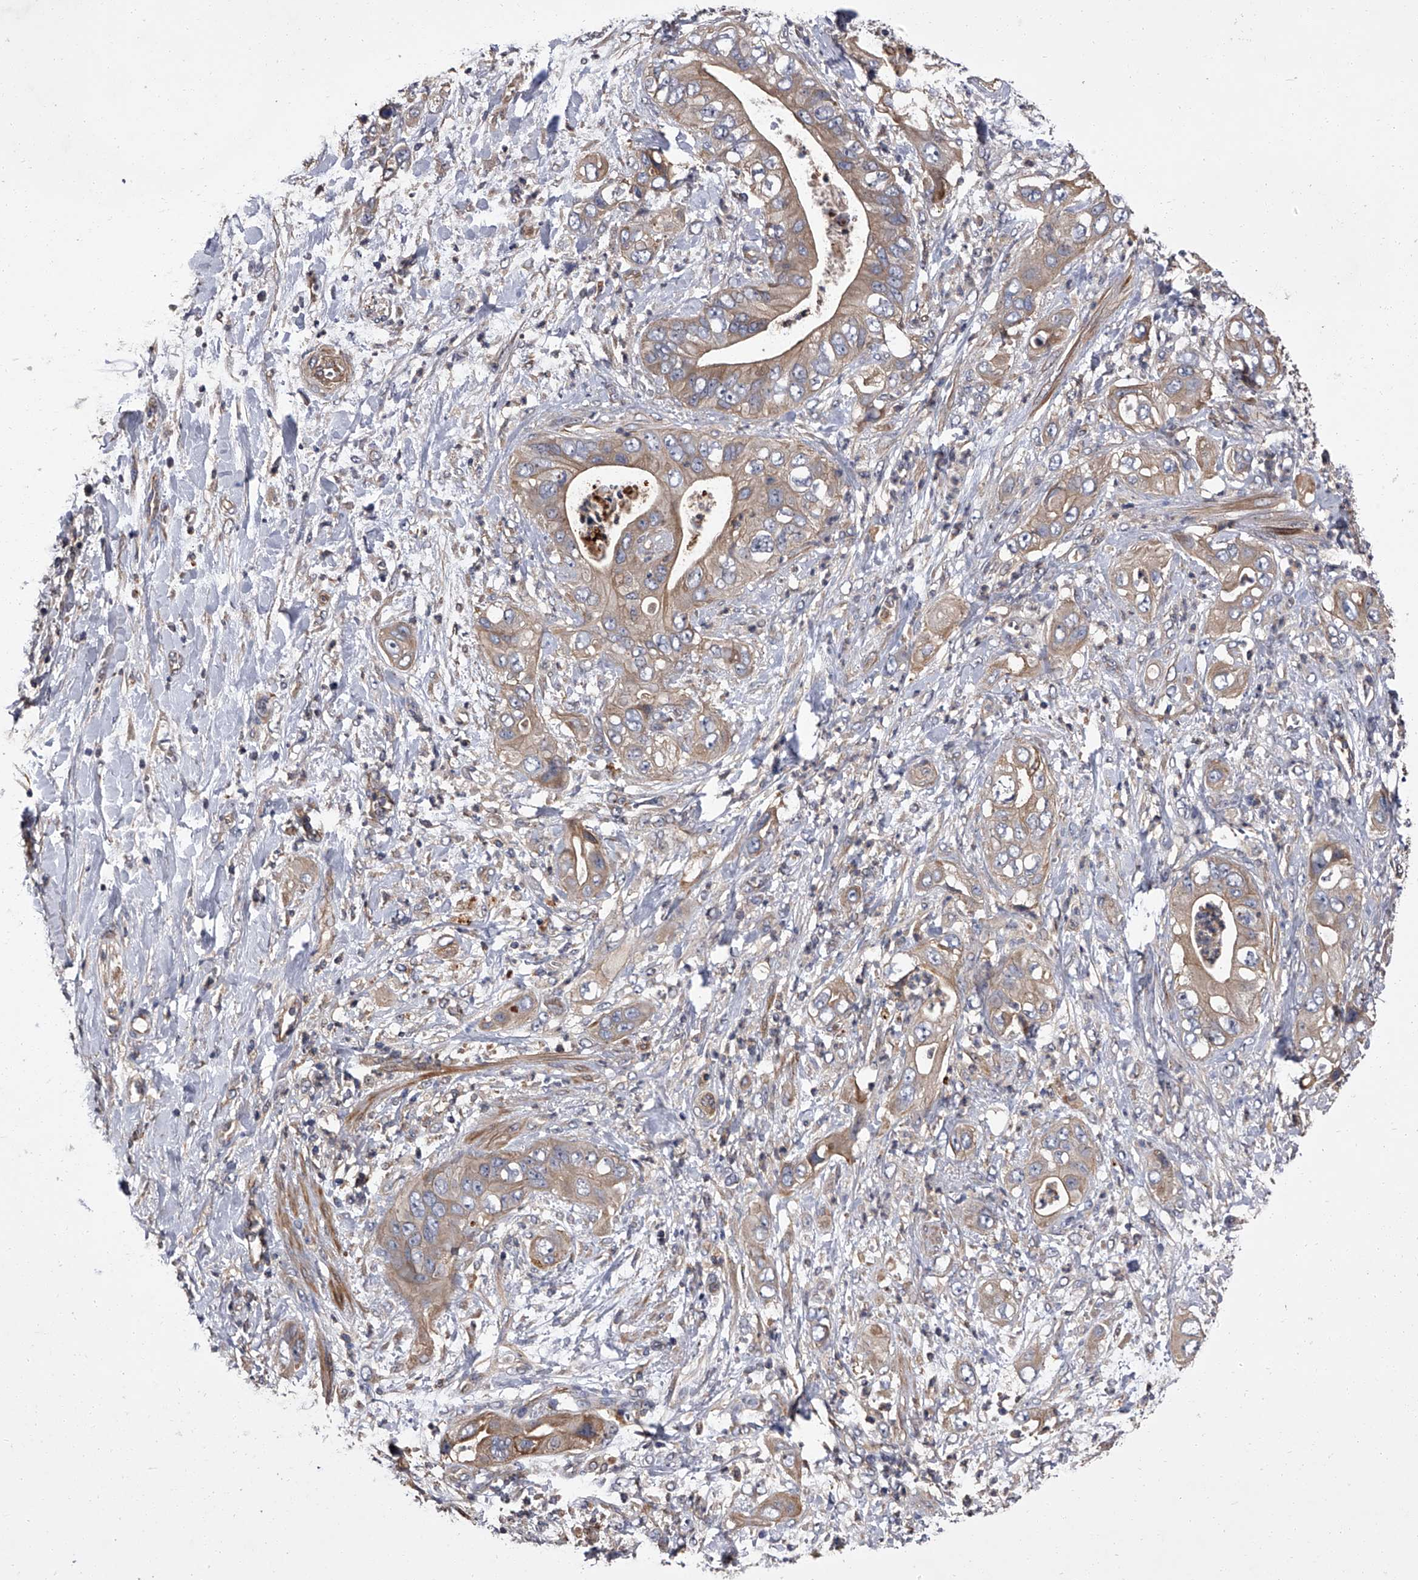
{"staining": {"intensity": "weak", "quantity": ">75%", "location": "cytoplasmic/membranous"}, "tissue": "pancreatic cancer", "cell_type": "Tumor cells", "image_type": "cancer", "snomed": [{"axis": "morphology", "description": "Adenocarcinoma, NOS"}, {"axis": "topography", "description": "Pancreas"}], "caption": "Pancreatic cancer was stained to show a protein in brown. There is low levels of weak cytoplasmic/membranous positivity in about >75% of tumor cells.", "gene": "STK36", "patient": {"sex": "female", "age": 78}}